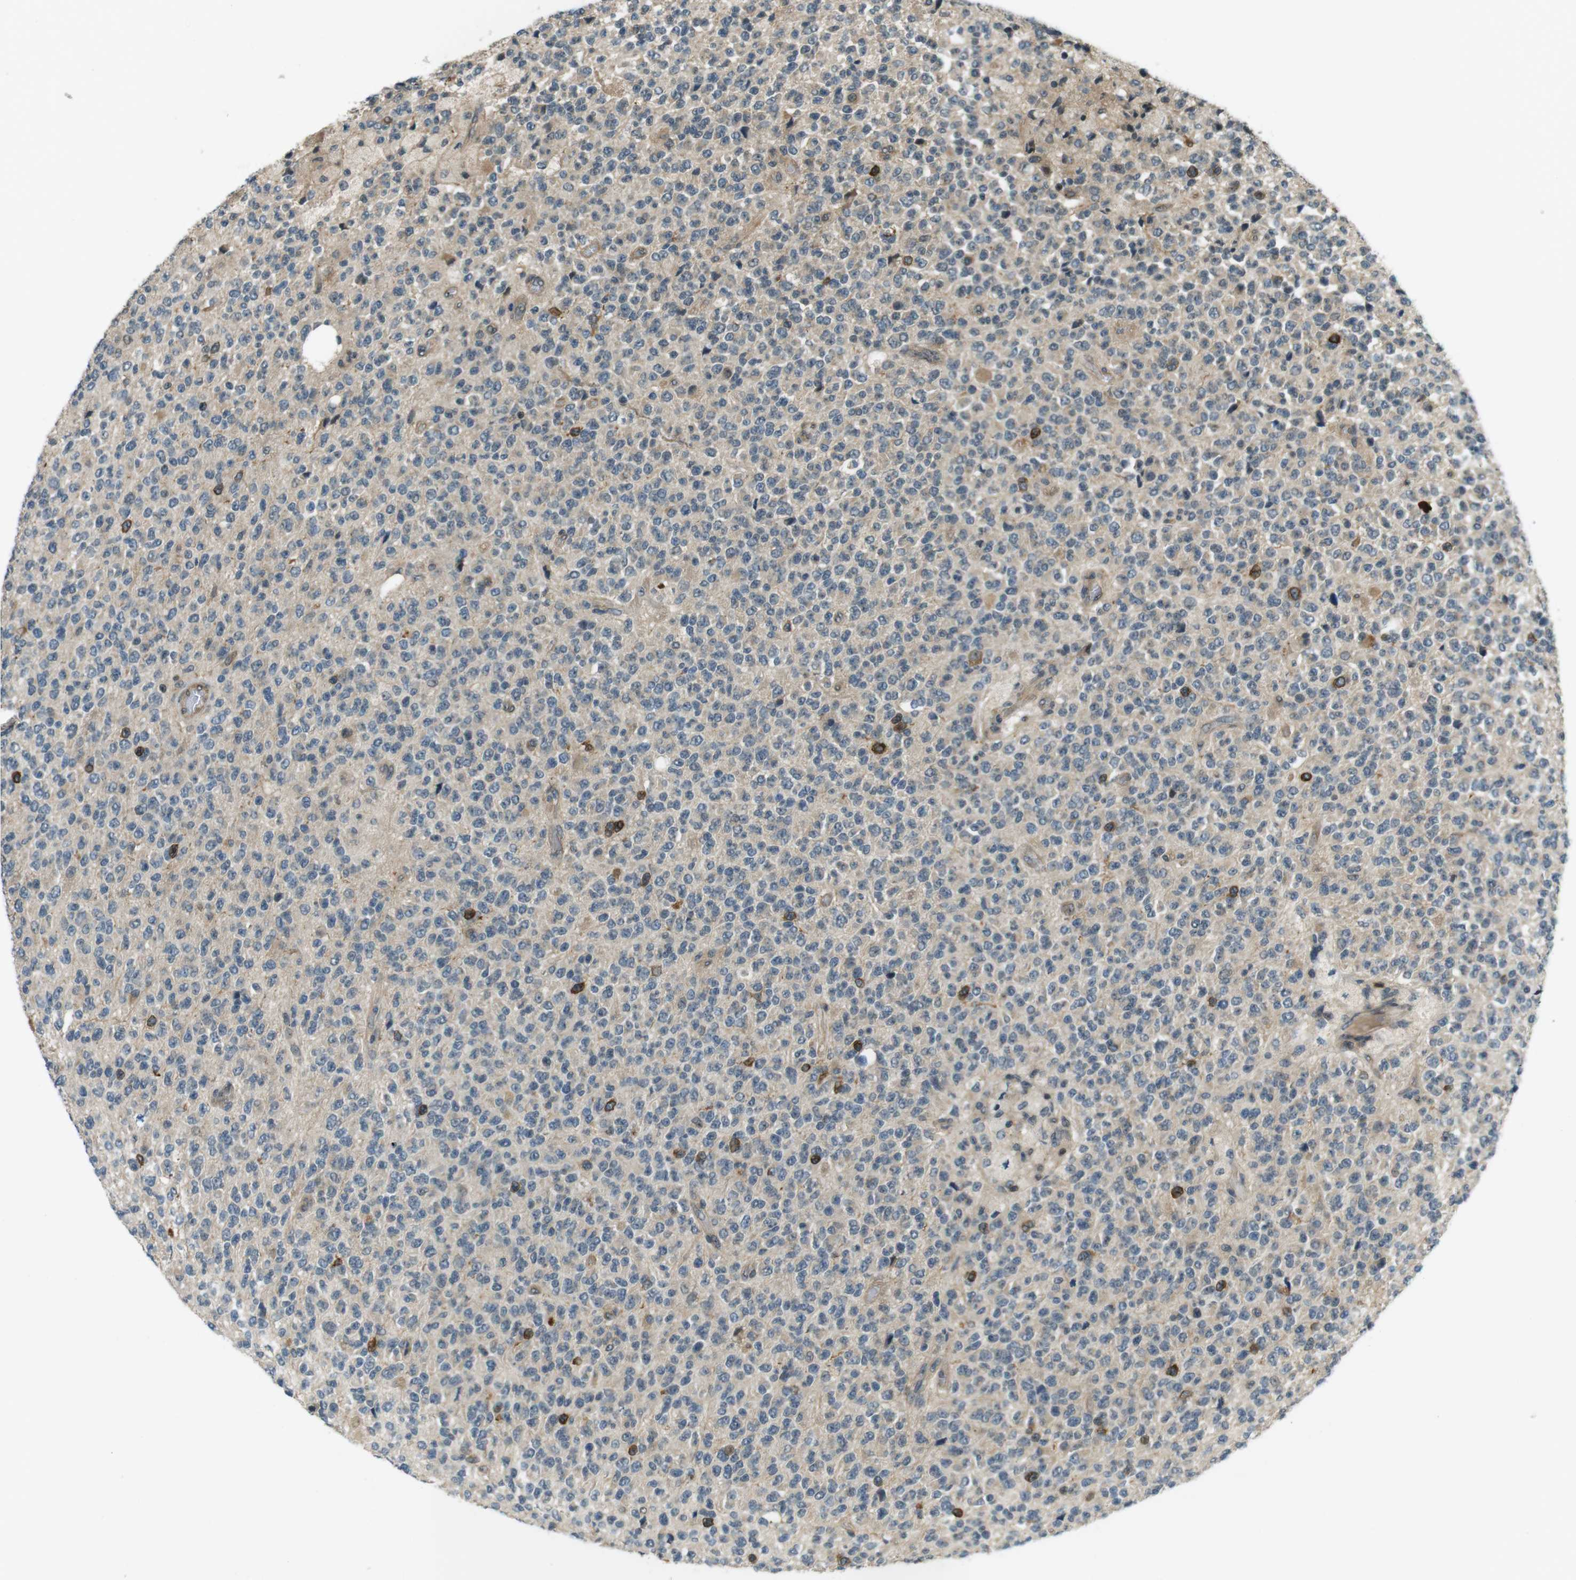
{"staining": {"intensity": "weak", "quantity": "<25%", "location": "cytoplasmic/membranous"}, "tissue": "glioma", "cell_type": "Tumor cells", "image_type": "cancer", "snomed": [{"axis": "morphology", "description": "Glioma, malignant, High grade"}, {"axis": "topography", "description": "pancreas cauda"}], "caption": "An image of human glioma is negative for staining in tumor cells.", "gene": "TIAM2", "patient": {"sex": "male", "age": 60}}